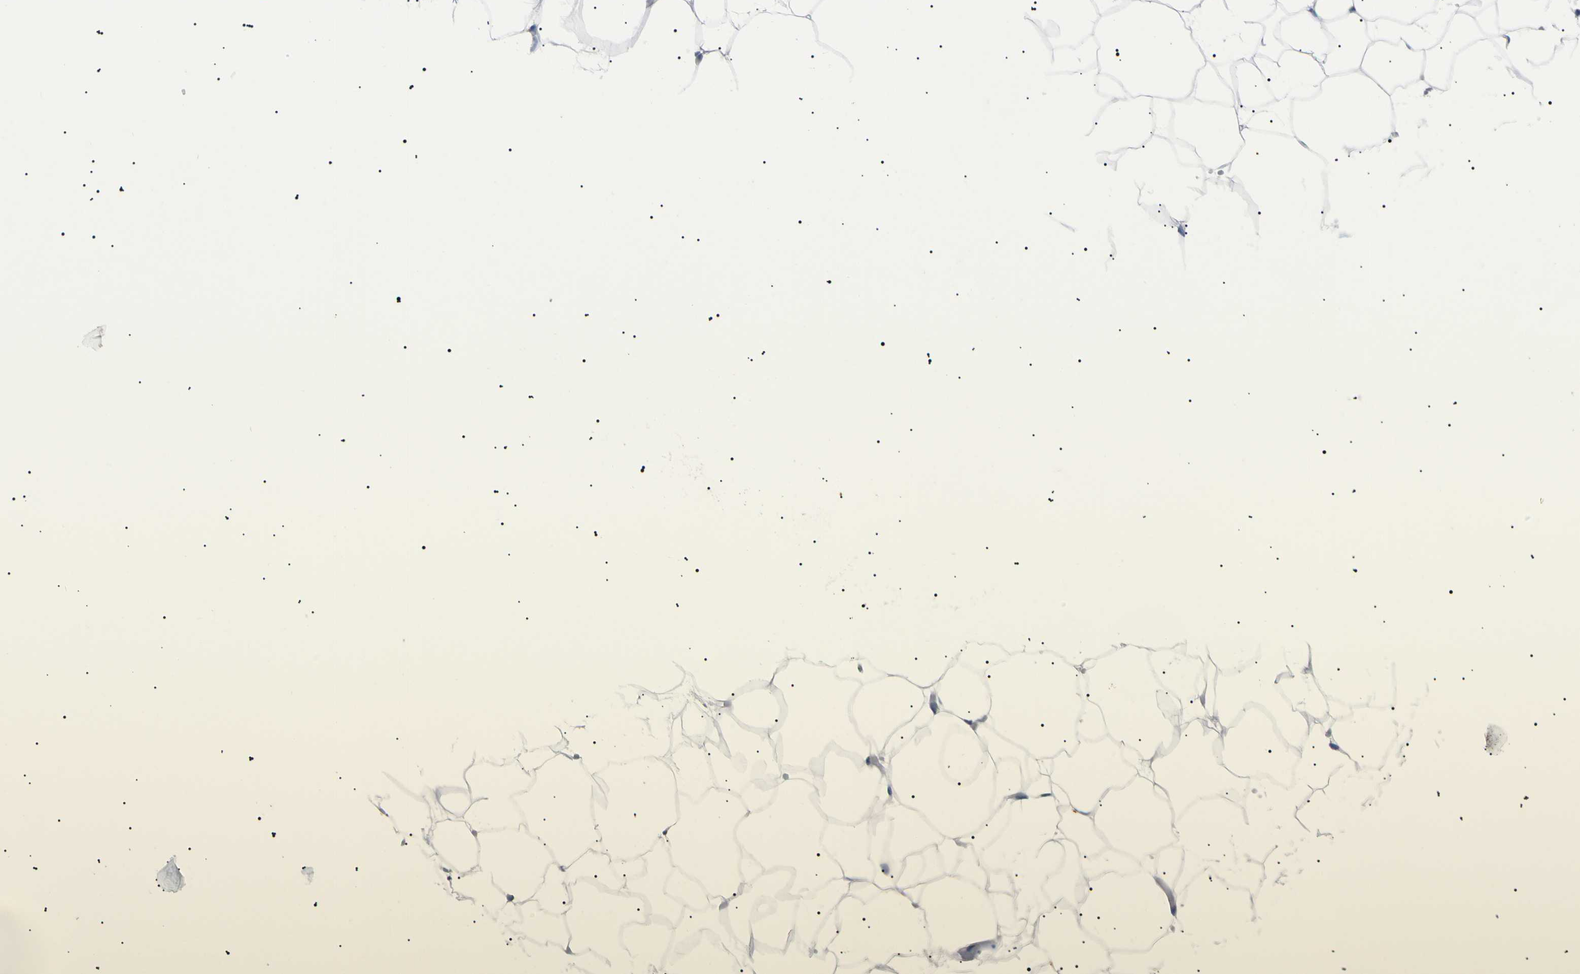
{"staining": {"intensity": "negative", "quantity": "none", "location": "none"}, "tissue": "adipose tissue", "cell_type": "Adipocytes", "image_type": "normal", "snomed": [{"axis": "morphology", "description": "Normal tissue, NOS"}, {"axis": "topography", "description": "Breast"}, {"axis": "topography", "description": "Adipose tissue"}], "caption": "IHC photomicrograph of unremarkable human adipose tissue stained for a protein (brown), which demonstrates no staining in adipocytes. Nuclei are stained in blue.", "gene": "CGB3", "patient": {"sex": "female", "age": 25}}